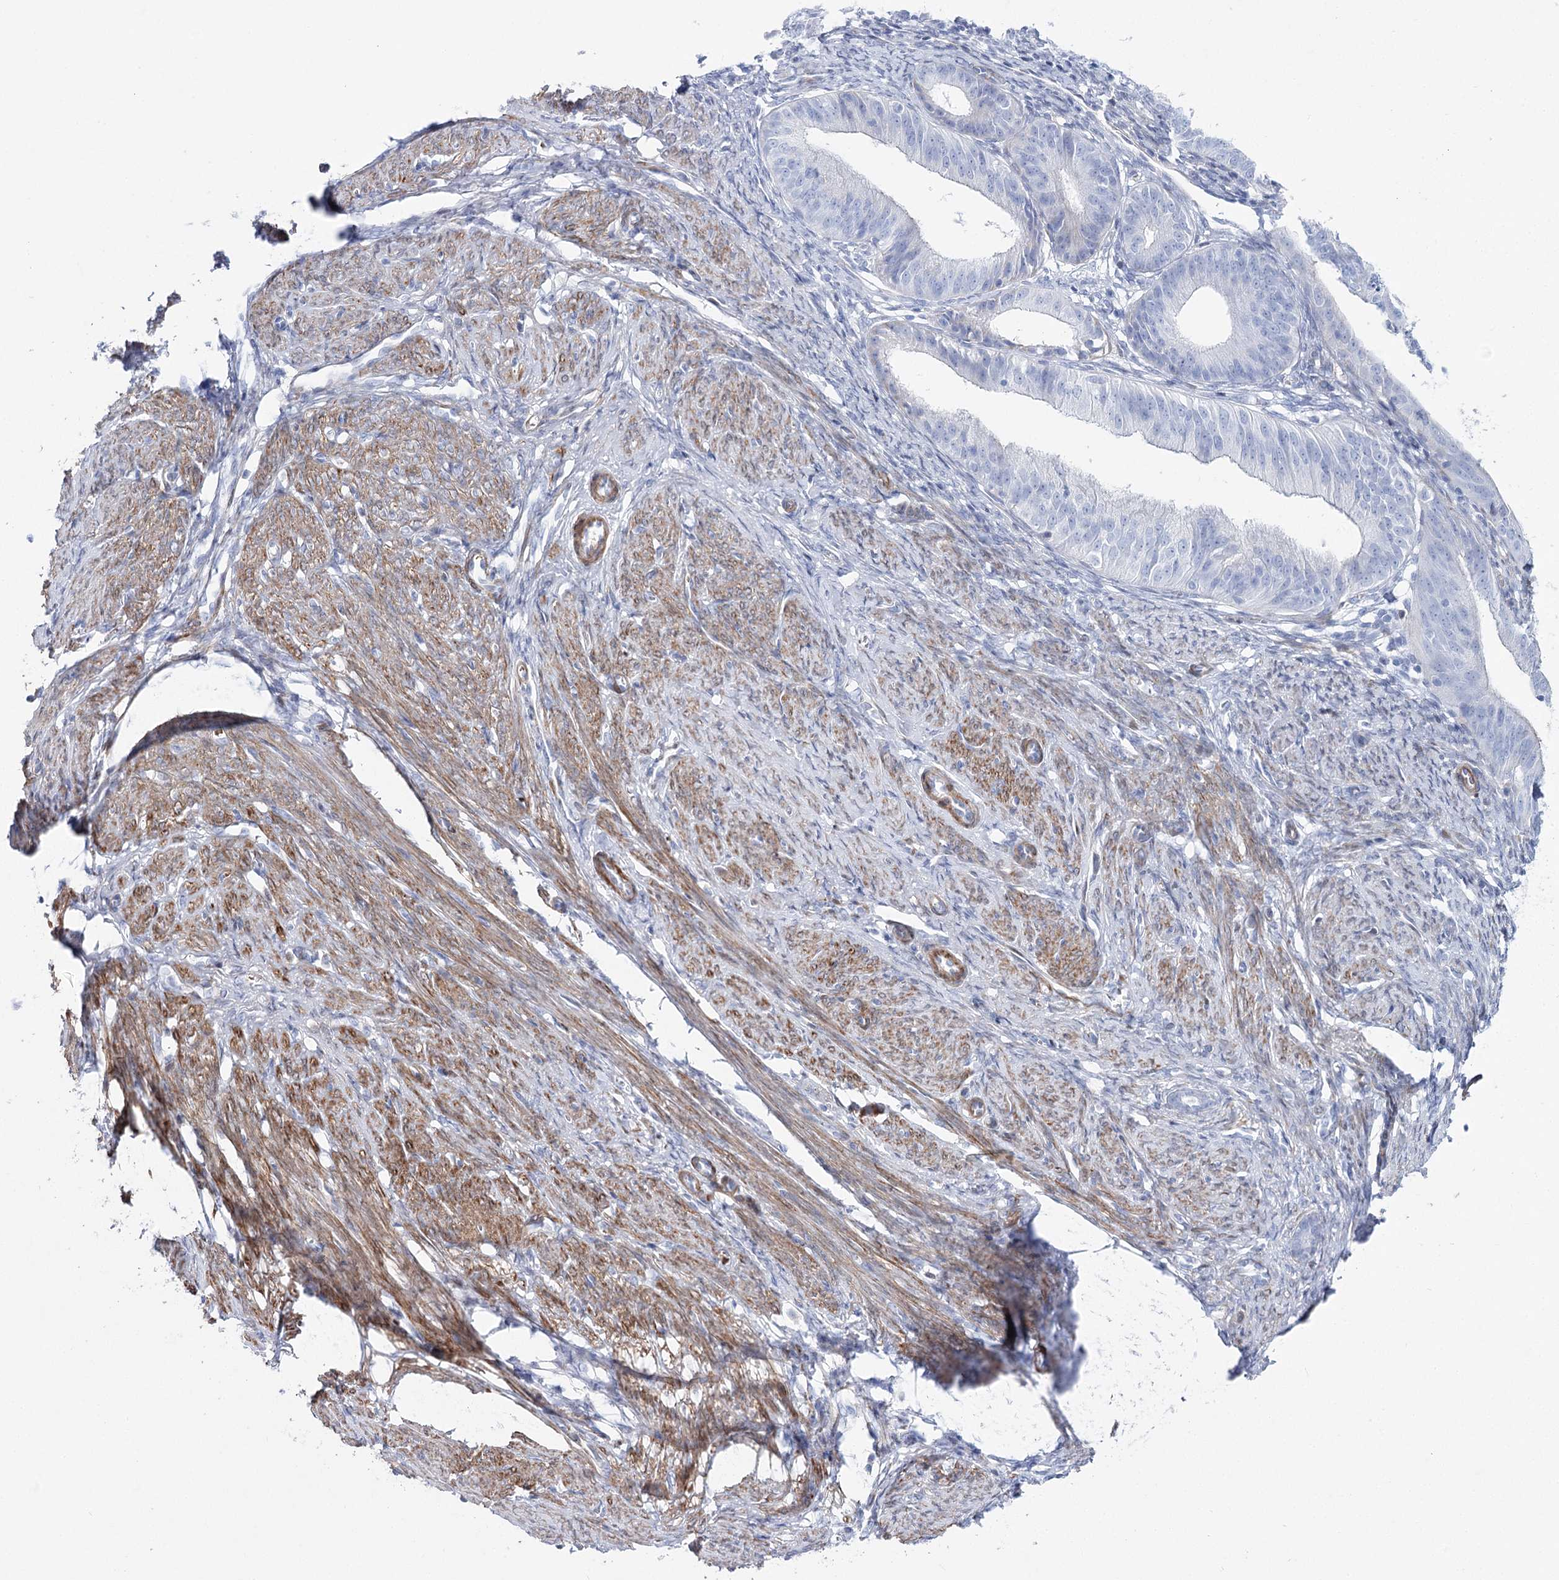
{"staining": {"intensity": "negative", "quantity": "none", "location": "none"}, "tissue": "endometrial cancer", "cell_type": "Tumor cells", "image_type": "cancer", "snomed": [{"axis": "morphology", "description": "Adenocarcinoma, NOS"}, {"axis": "topography", "description": "Endometrium"}], "caption": "Immunohistochemical staining of human adenocarcinoma (endometrial) displays no significant expression in tumor cells.", "gene": "ANKRD23", "patient": {"sex": "female", "age": 51}}